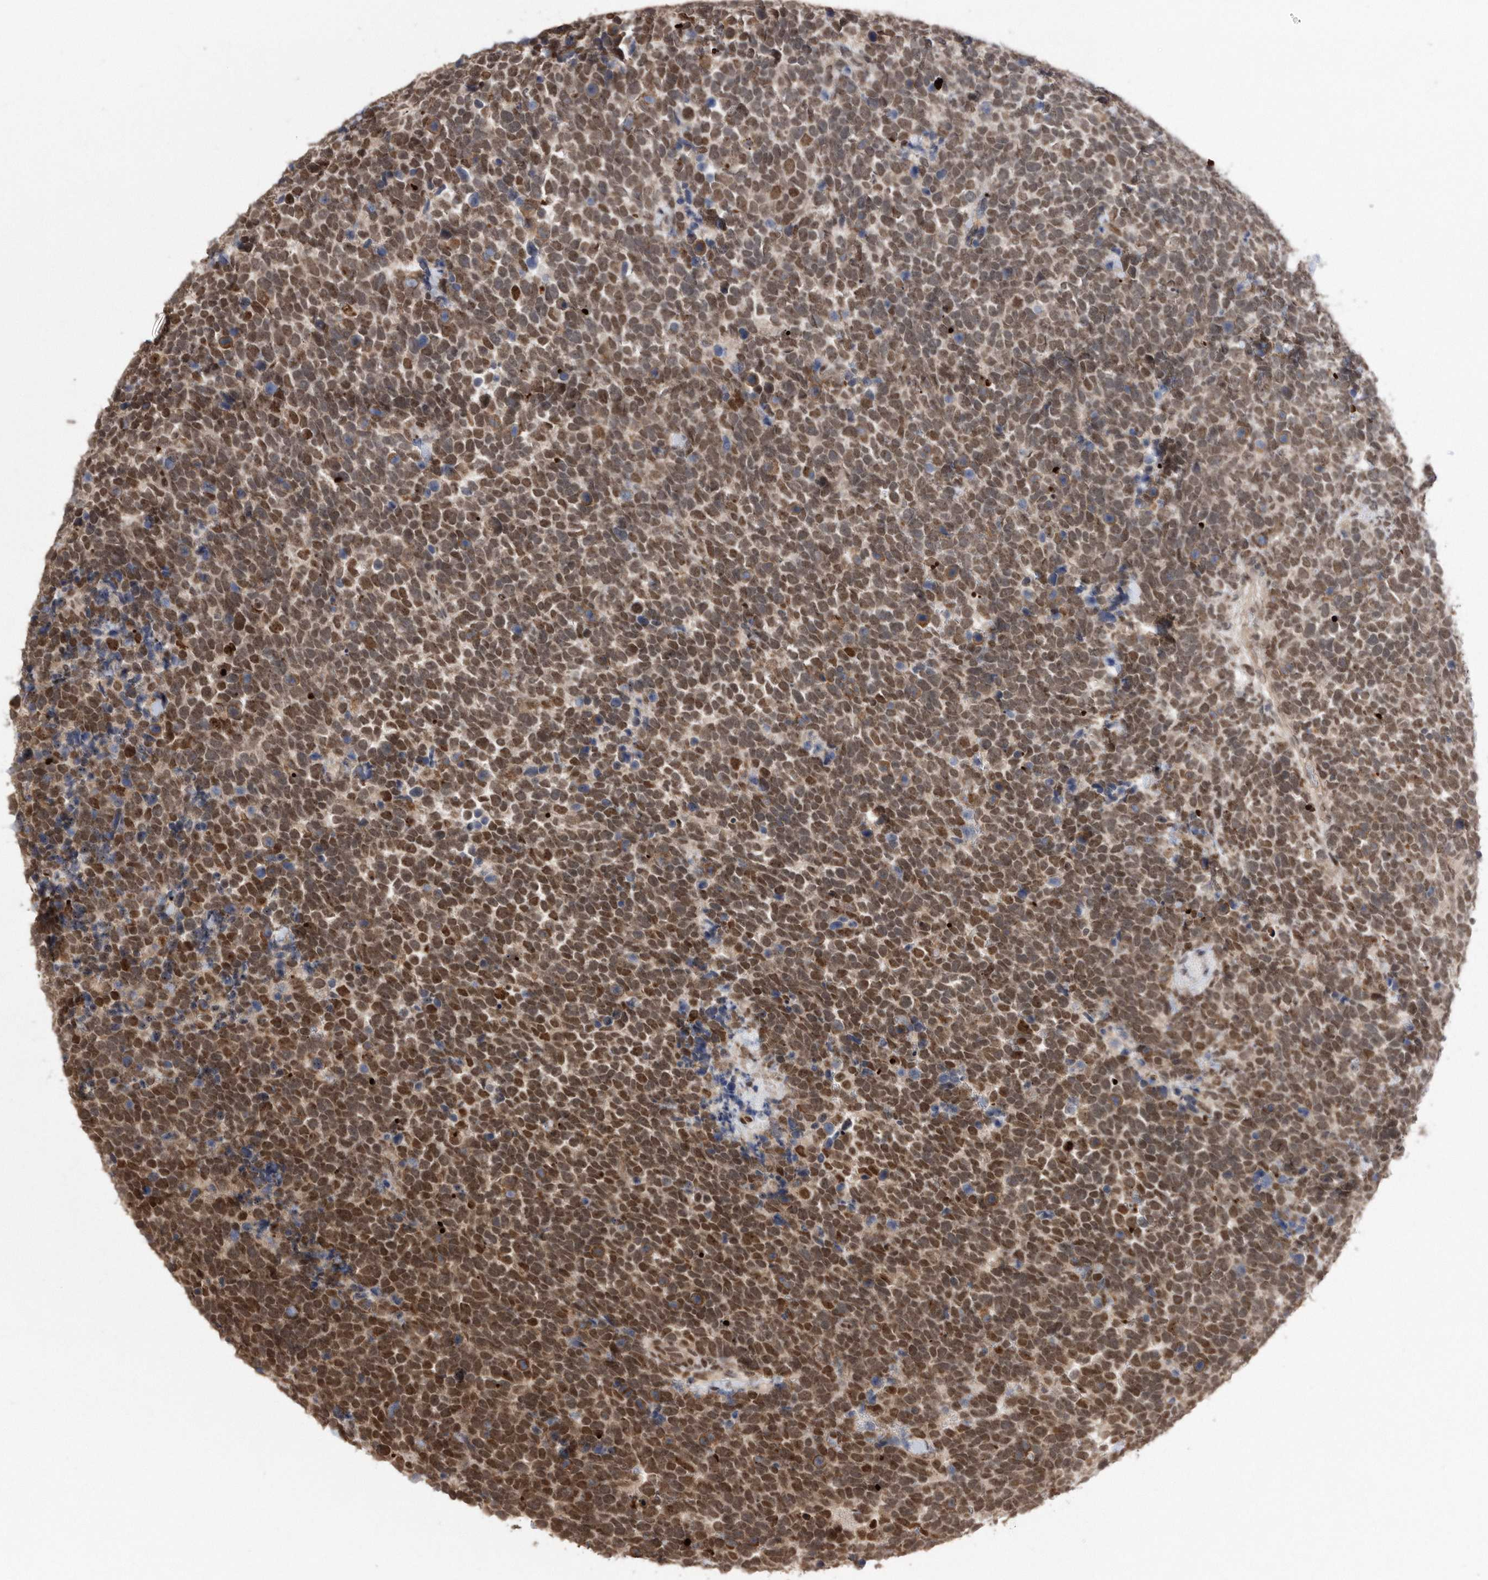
{"staining": {"intensity": "moderate", "quantity": ">75%", "location": "nuclear"}, "tissue": "urothelial cancer", "cell_type": "Tumor cells", "image_type": "cancer", "snomed": [{"axis": "morphology", "description": "Urothelial carcinoma, High grade"}, {"axis": "topography", "description": "Urinary bladder"}], "caption": "Immunohistochemical staining of high-grade urothelial carcinoma demonstrates medium levels of moderate nuclear protein expression in approximately >75% of tumor cells.", "gene": "TDRD3", "patient": {"sex": "female", "age": 82}}